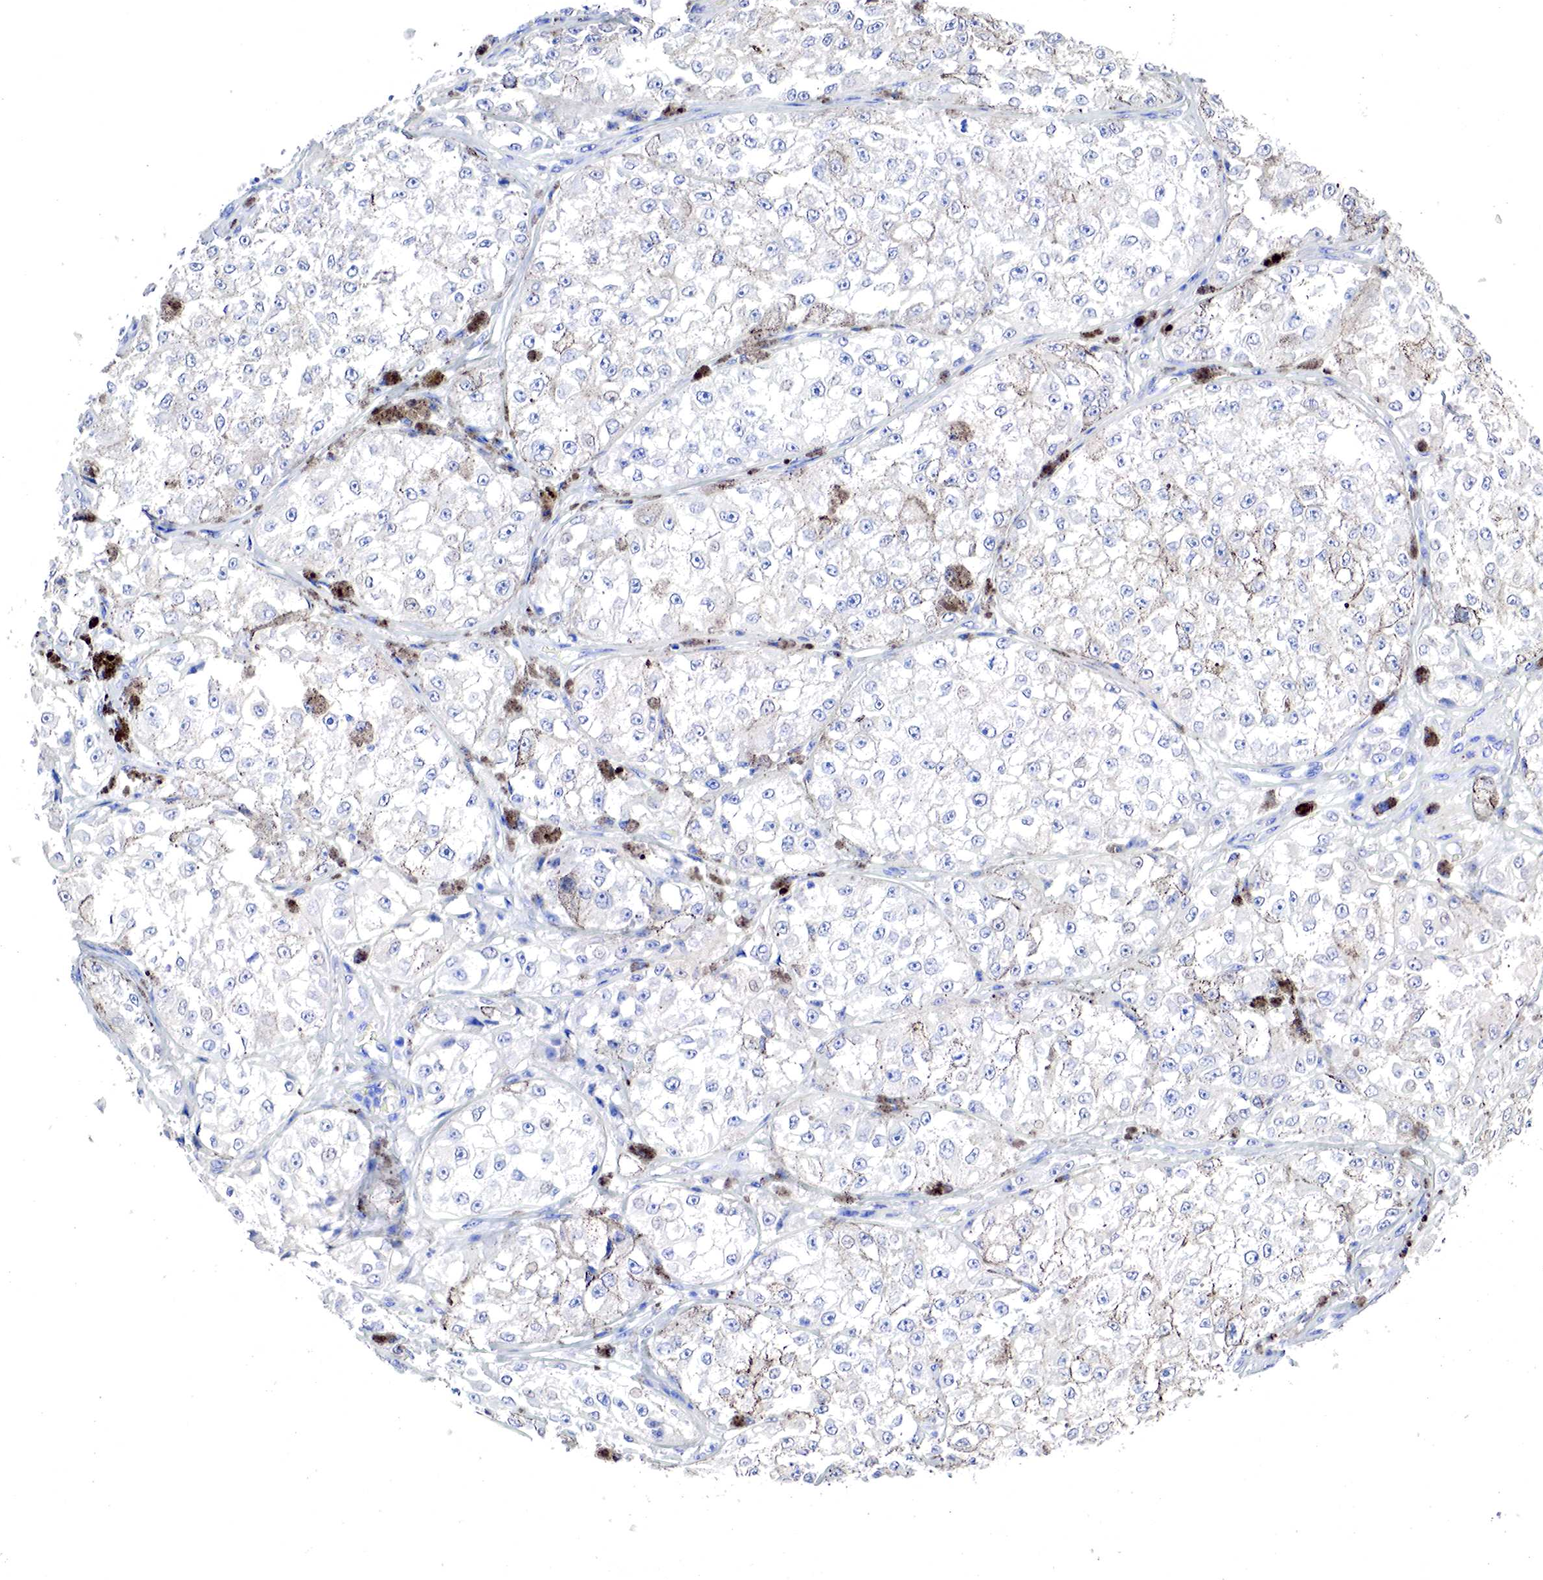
{"staining": {"intensity": "negative", "quantity": "none", "location": "none"}, "tissue": "melanoma", "cell_type": "Tumor cells", "image_type": "cancer", "snomed": [{"axis": "morphology", "description": "Malignant melanoma, NOS"}, {"axis": "topography", "description": "Skin"}], "caption": "IHC of melanoma demonstrates no staining in tumor cells.", "gene": "OTC", "patient": {"sex": "male", "age": 67}}